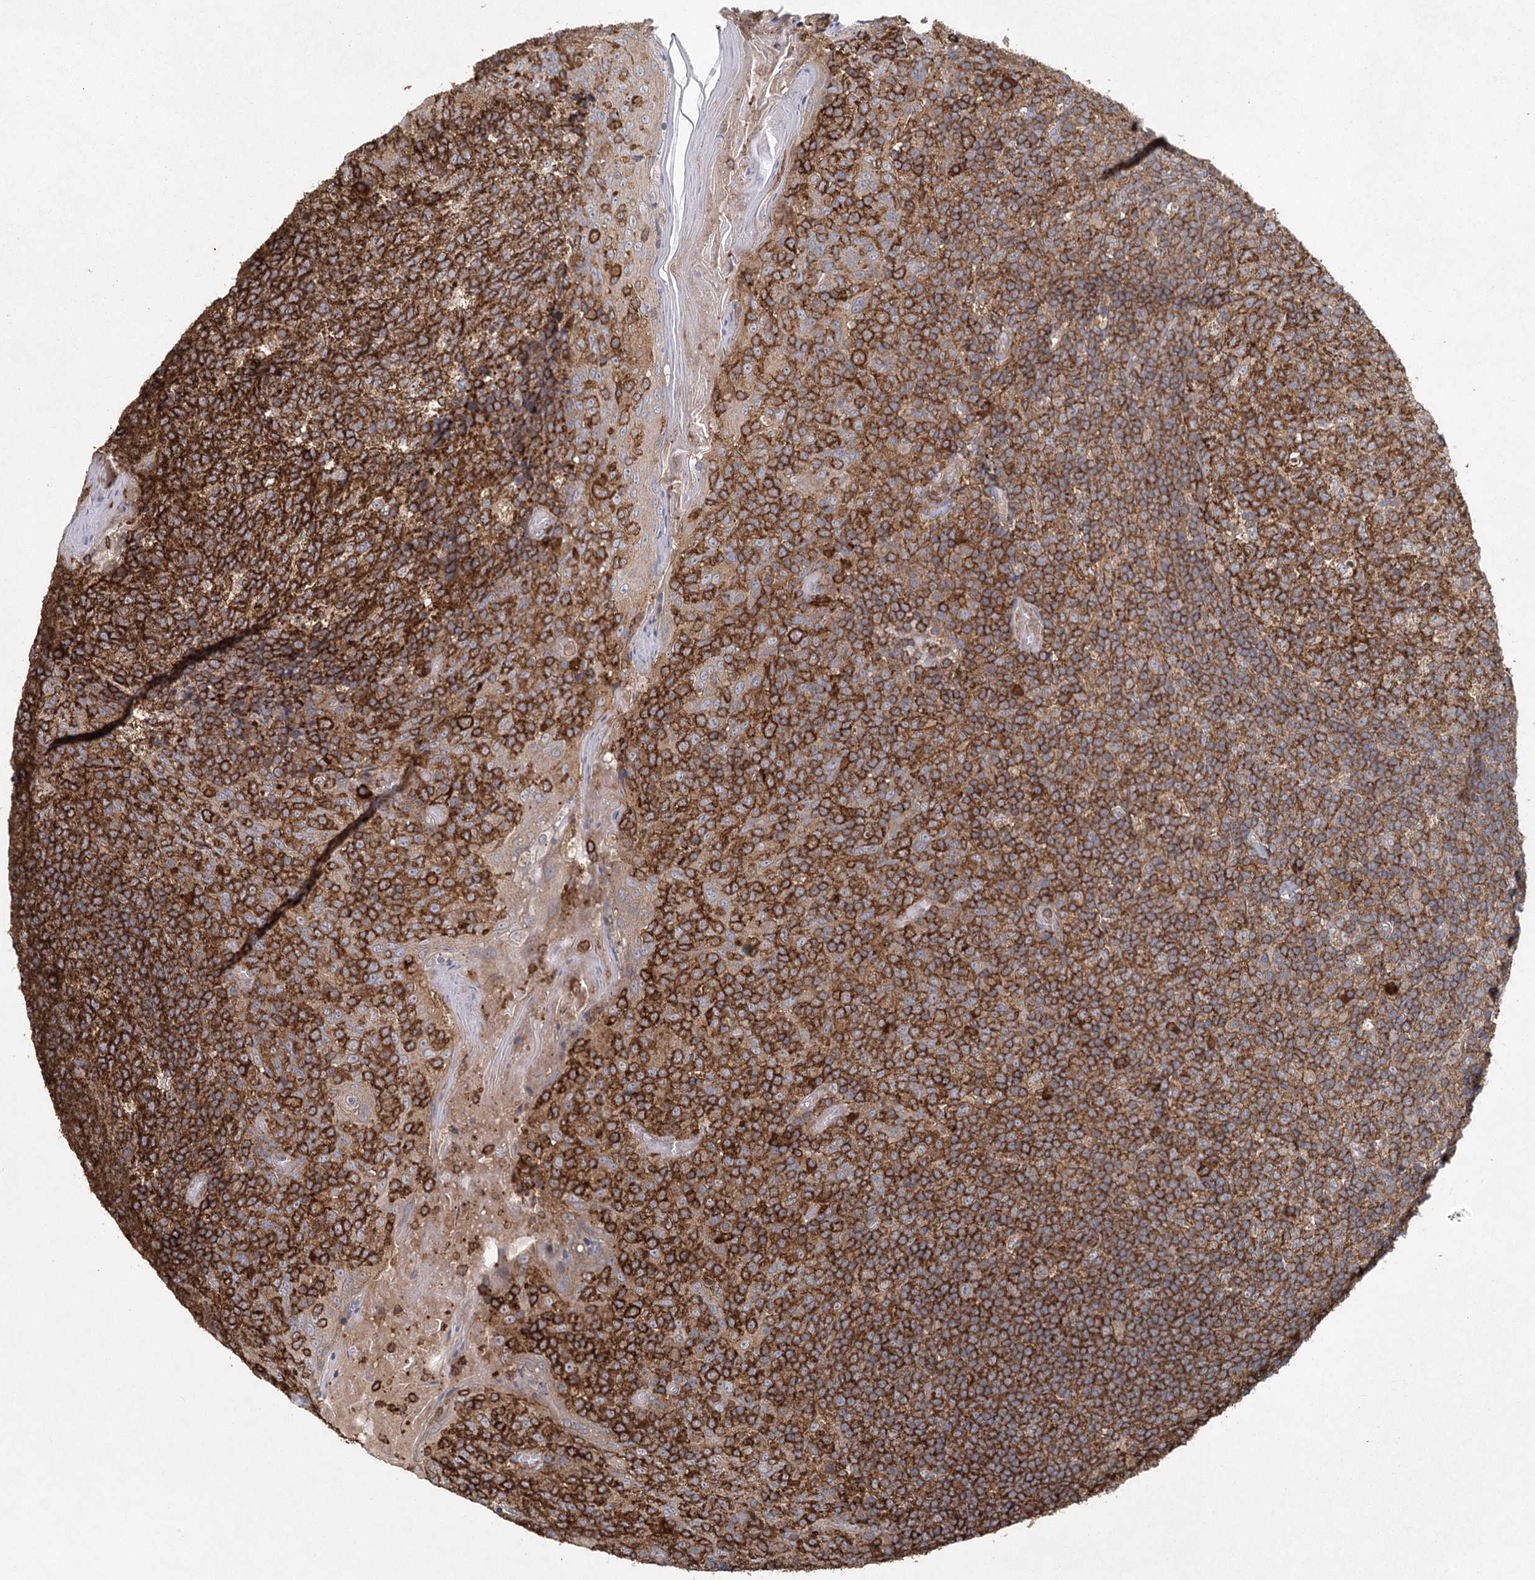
{"staining": {"intensity": "strong", "quantity": ">75%", "location": "cytoplasmic/membranous"}, "tissue": "tonsil", "cell_type": "Germinal center cells", "image_type": "normal", "snomed": [{"axis": "morphology", "description": "Normal tissue, NOS"}, {"axis": "topography", "description": "Tonsil"}], "caption": "Immunohistochemical staining of normal human tonsil displays strong cytoplasmic/membranous protein staining in approximately >75% of germinal center cells. (DAB IHC, brown staining for protein, blue staining for nuclei).", "gene": "PLEKHA7", "patient": {"sex": "female", "age": 19}}